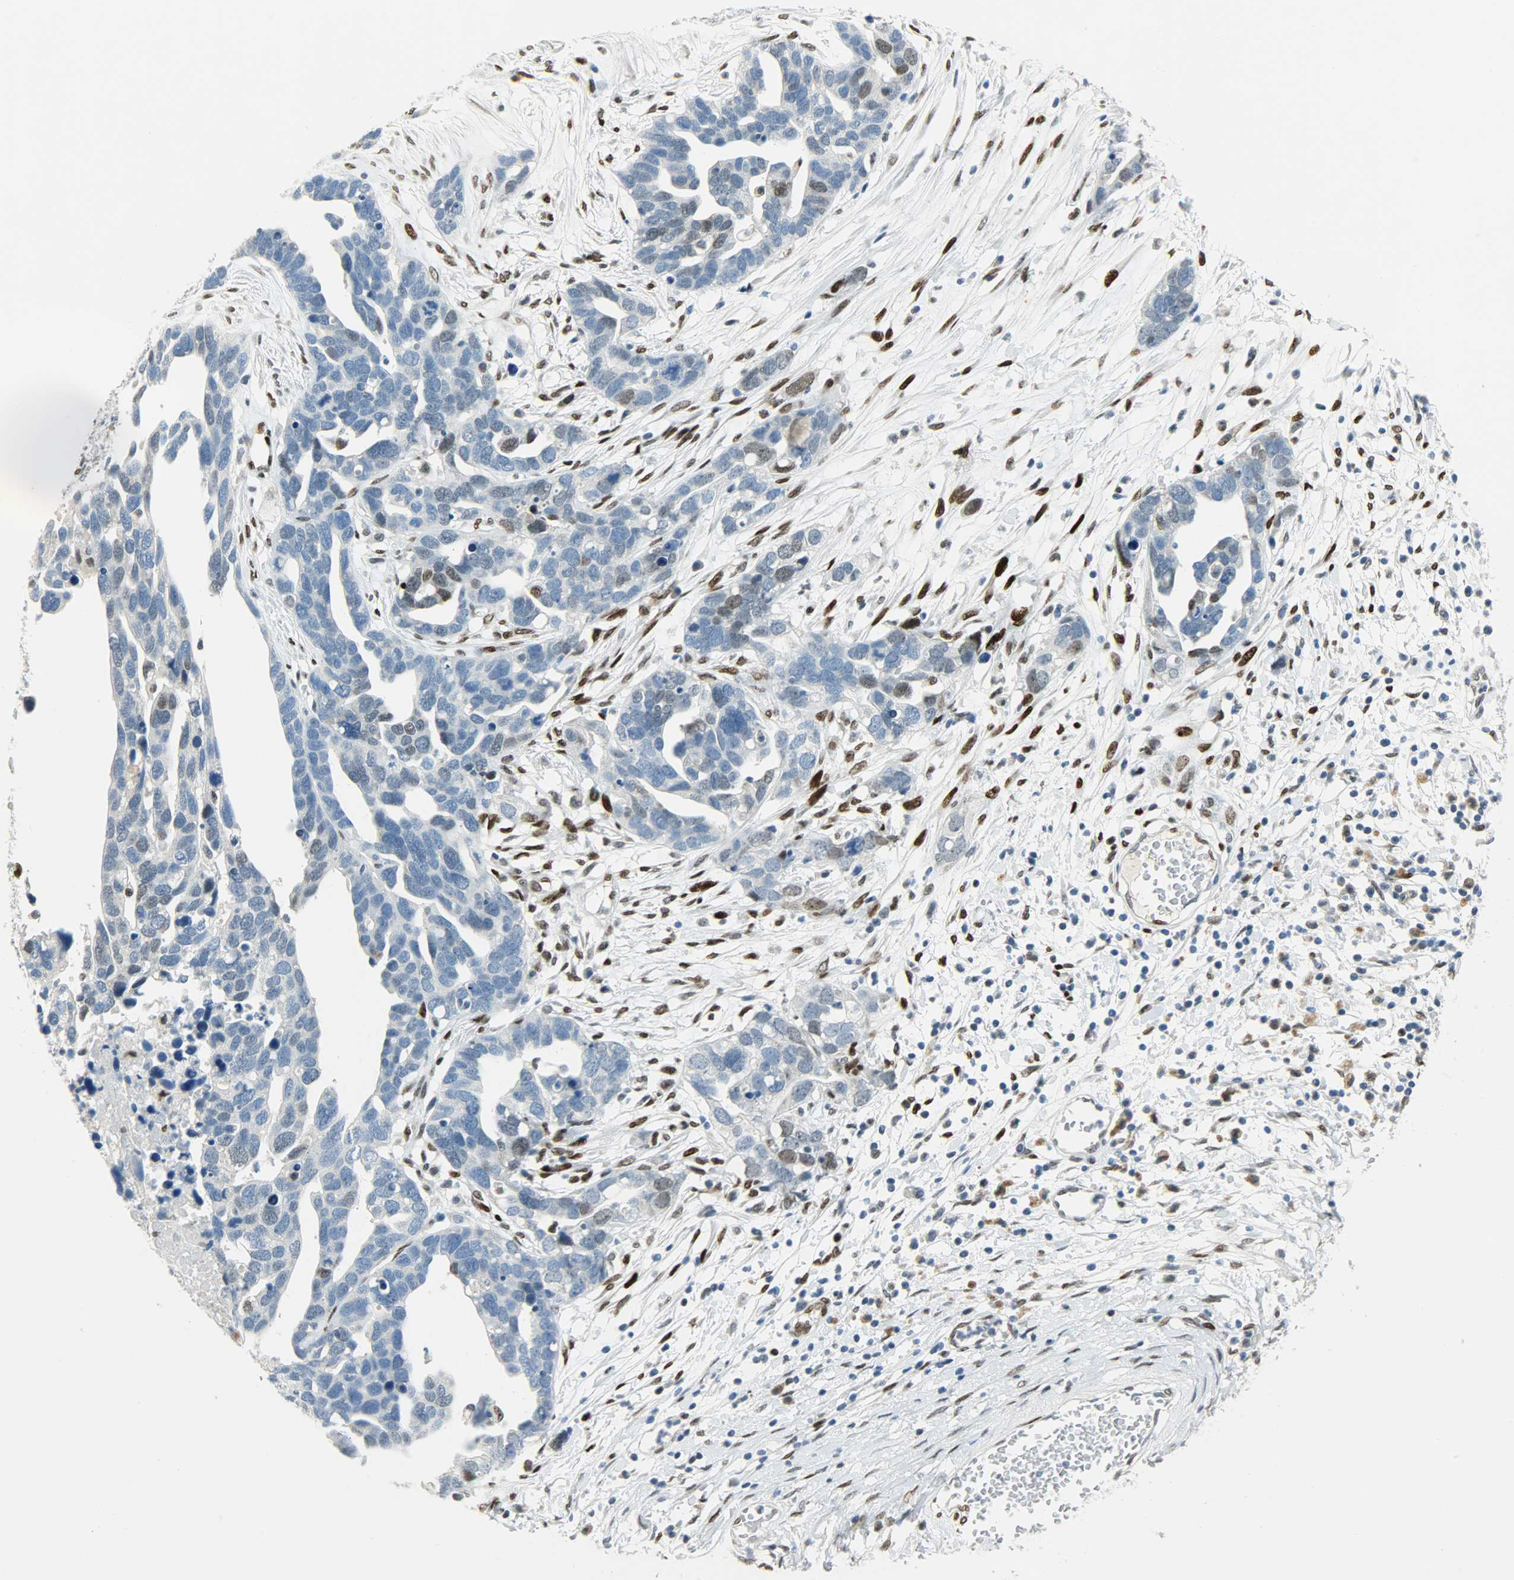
{"staining": {"intensity": "moderate", "quantity": "<25%", "location": "nuclear"}, "tissue": "ovarian cancer", "cell_type": "Tumor cells", "image_type": "cancer", "snomed": [{"axis": "morphology", "description": "Cystadenocarcinoma, serous, NOS"}, {"axis": "topography", "description": "Ovary"}], "caption": "Immunohistochemistry (IHC) of ovarian cancer (serous cystadenocarcinoma) shows low levels of moderate nuclear staining in about <25% of tumor cells.", "gene": "JUNB", "patient": {"sex": "female", "age": 54}}